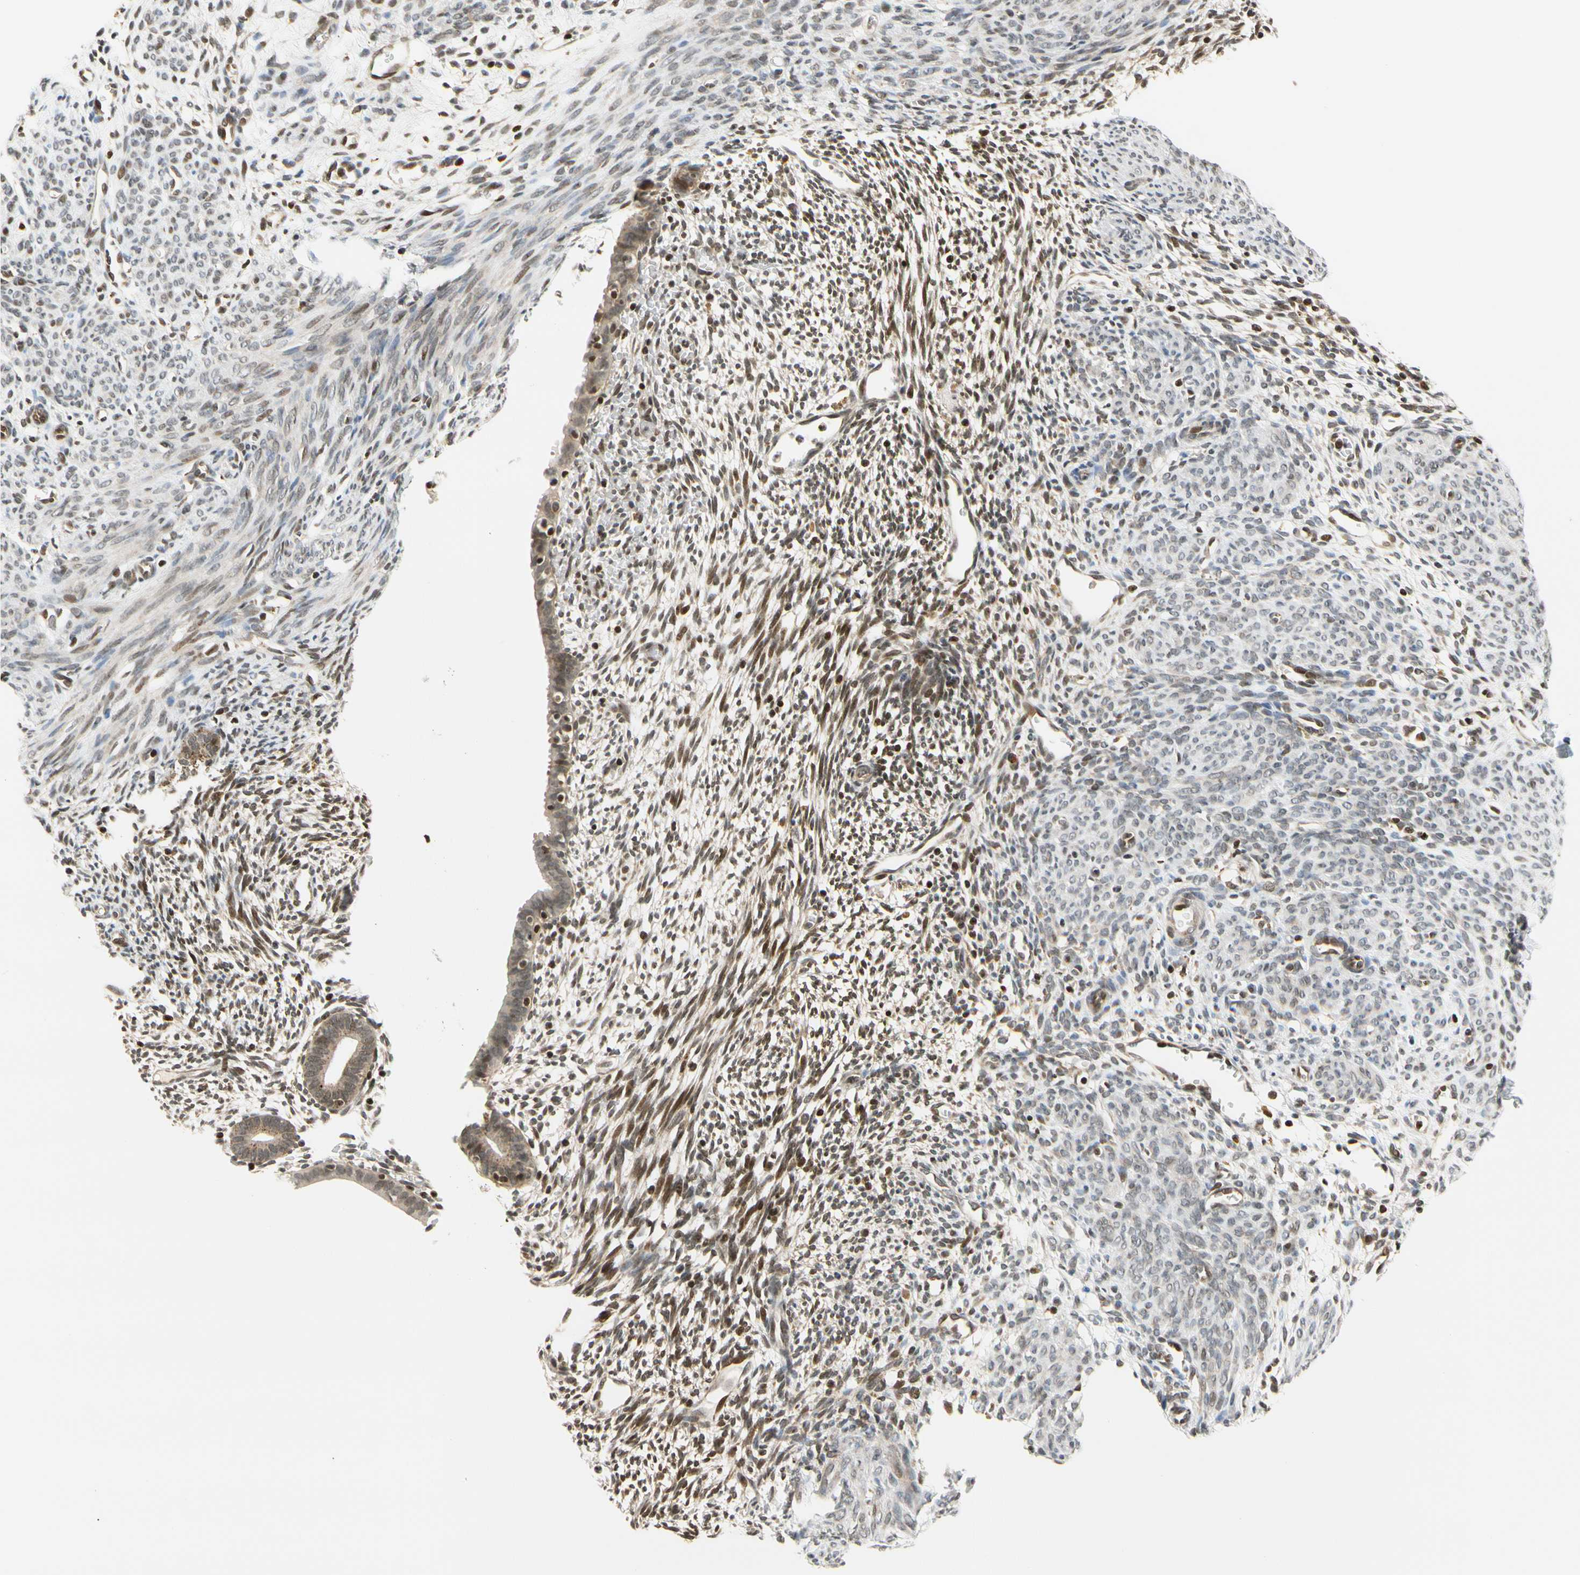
{"staining": {"intensity": "weak", "quantity": ">75%", "location": "cytoplasmic/membranous,nuclear"}, "tissue": "endometrium", "cell_type": "Cells in endometrial stroma", "image_type": "normal", "snomed": [{"axis": "morphology", "description": "Normal tissue, NOS"}, {"axis": "morphology", "description": "Atrophy, NOS"}, {"axis": "topography", "description": "Uterus"}, {"axis": "topography", "description": "Endometrium"}], "caption": "The photomicrograph exhibits immunohistochemical staining of unremarkable endometrium. There is weak cytoplasmic/membranous,nuclear positivity is present in approximately >75% of cells in endometrial stroma. (brown staining indicates protein expression, while blue staining denotes nuclei).", "gene": "CDK7", "patient": {"sex": "female", "age": 68}}